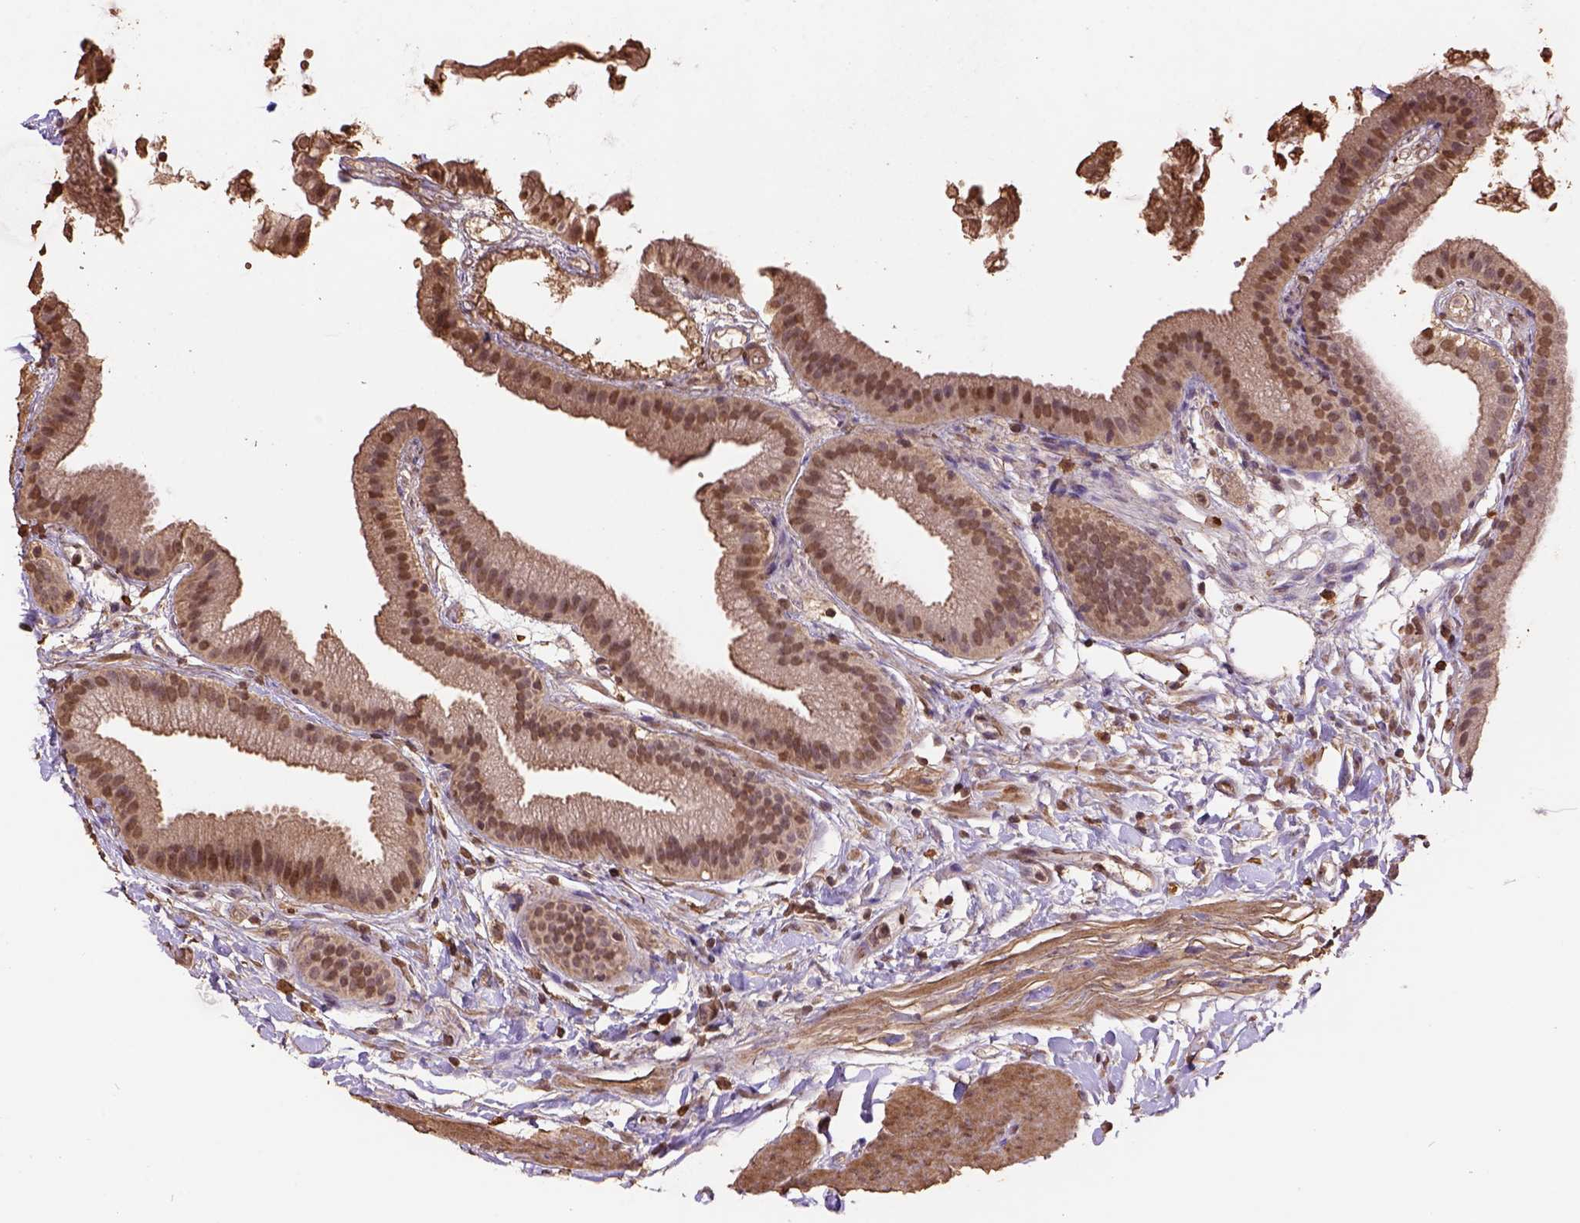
{"staining": {"intensity": "moderate", "quantity": ">75%", "location": "nuclear"}, "tissue": "gallbladder", "cell_type": "Glandular cells", "image_type": "normal", "snomed": [{"axis": "morphology", "description": "Normal tissue, NOS"}, {"axis": "topography", "description": "Gallbladder"}], "caption": "The immunohistochemical stain shows moderate nuclear expression in glandular cells of normal gallbladder. (DAB (3,3'-diaminobenzidine) = brown stain, brightfield microscopy at high magnification).", "gene": "CSTF2T", "patient": {"sex": "female", "age": 63}}